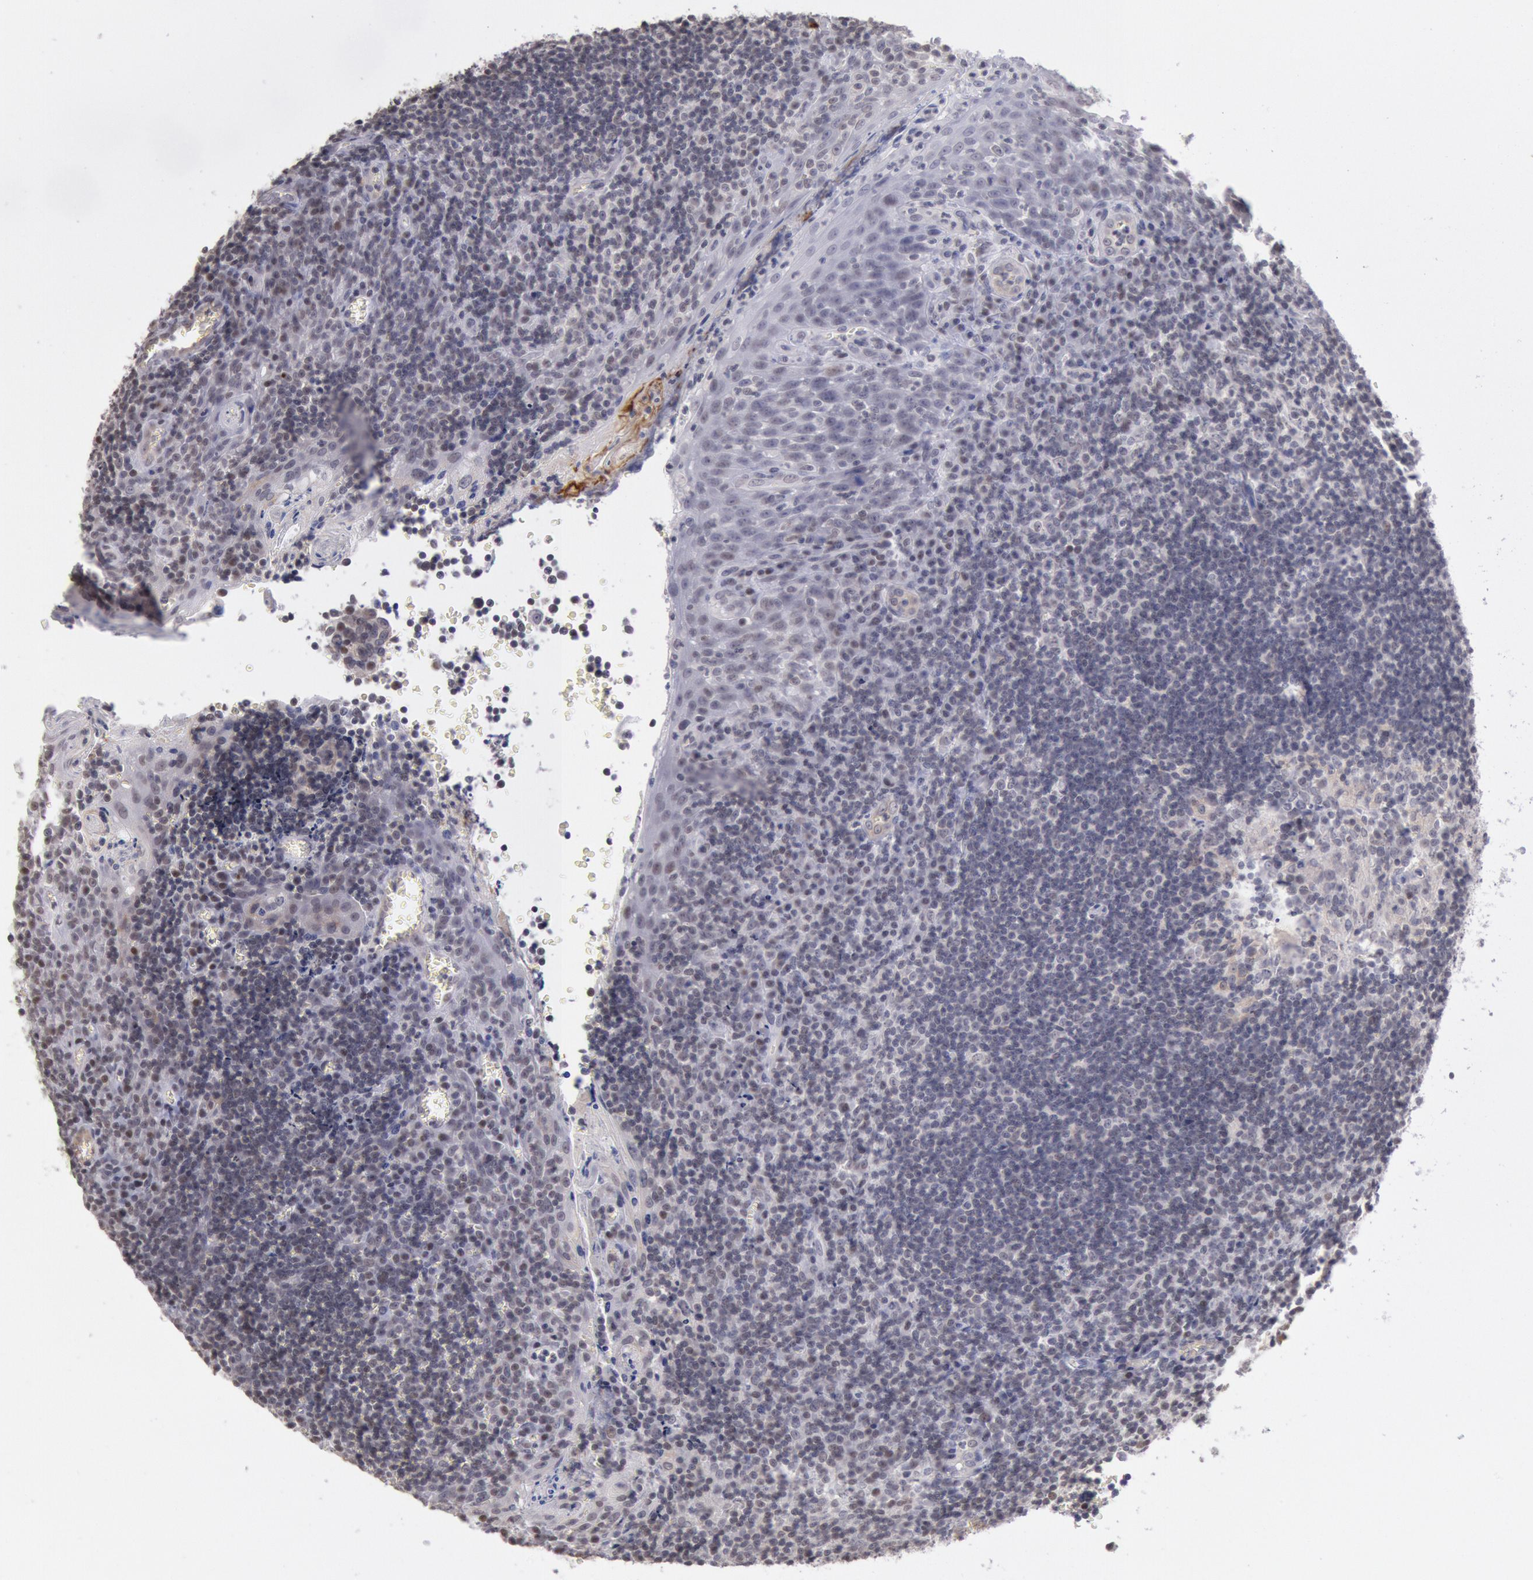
{"staining": {"intensity": "weak", "quantity": "<25%", "location": "nuclear"}, "tissue": "tonsil", "cell_type": "Germinal center cells", "image_type": "normal", "snomed": [{"axis": "morphology", "description": "Normal tissue, NOS"}, {"axis": "topography", "description": "Tonsil"}], "caption": "Immunohistochemical staining of benign tonsil displays no significant positivity in germinal center cells.", "gene": "MYH6", "patient": {"sex": "male", "age": 20}}